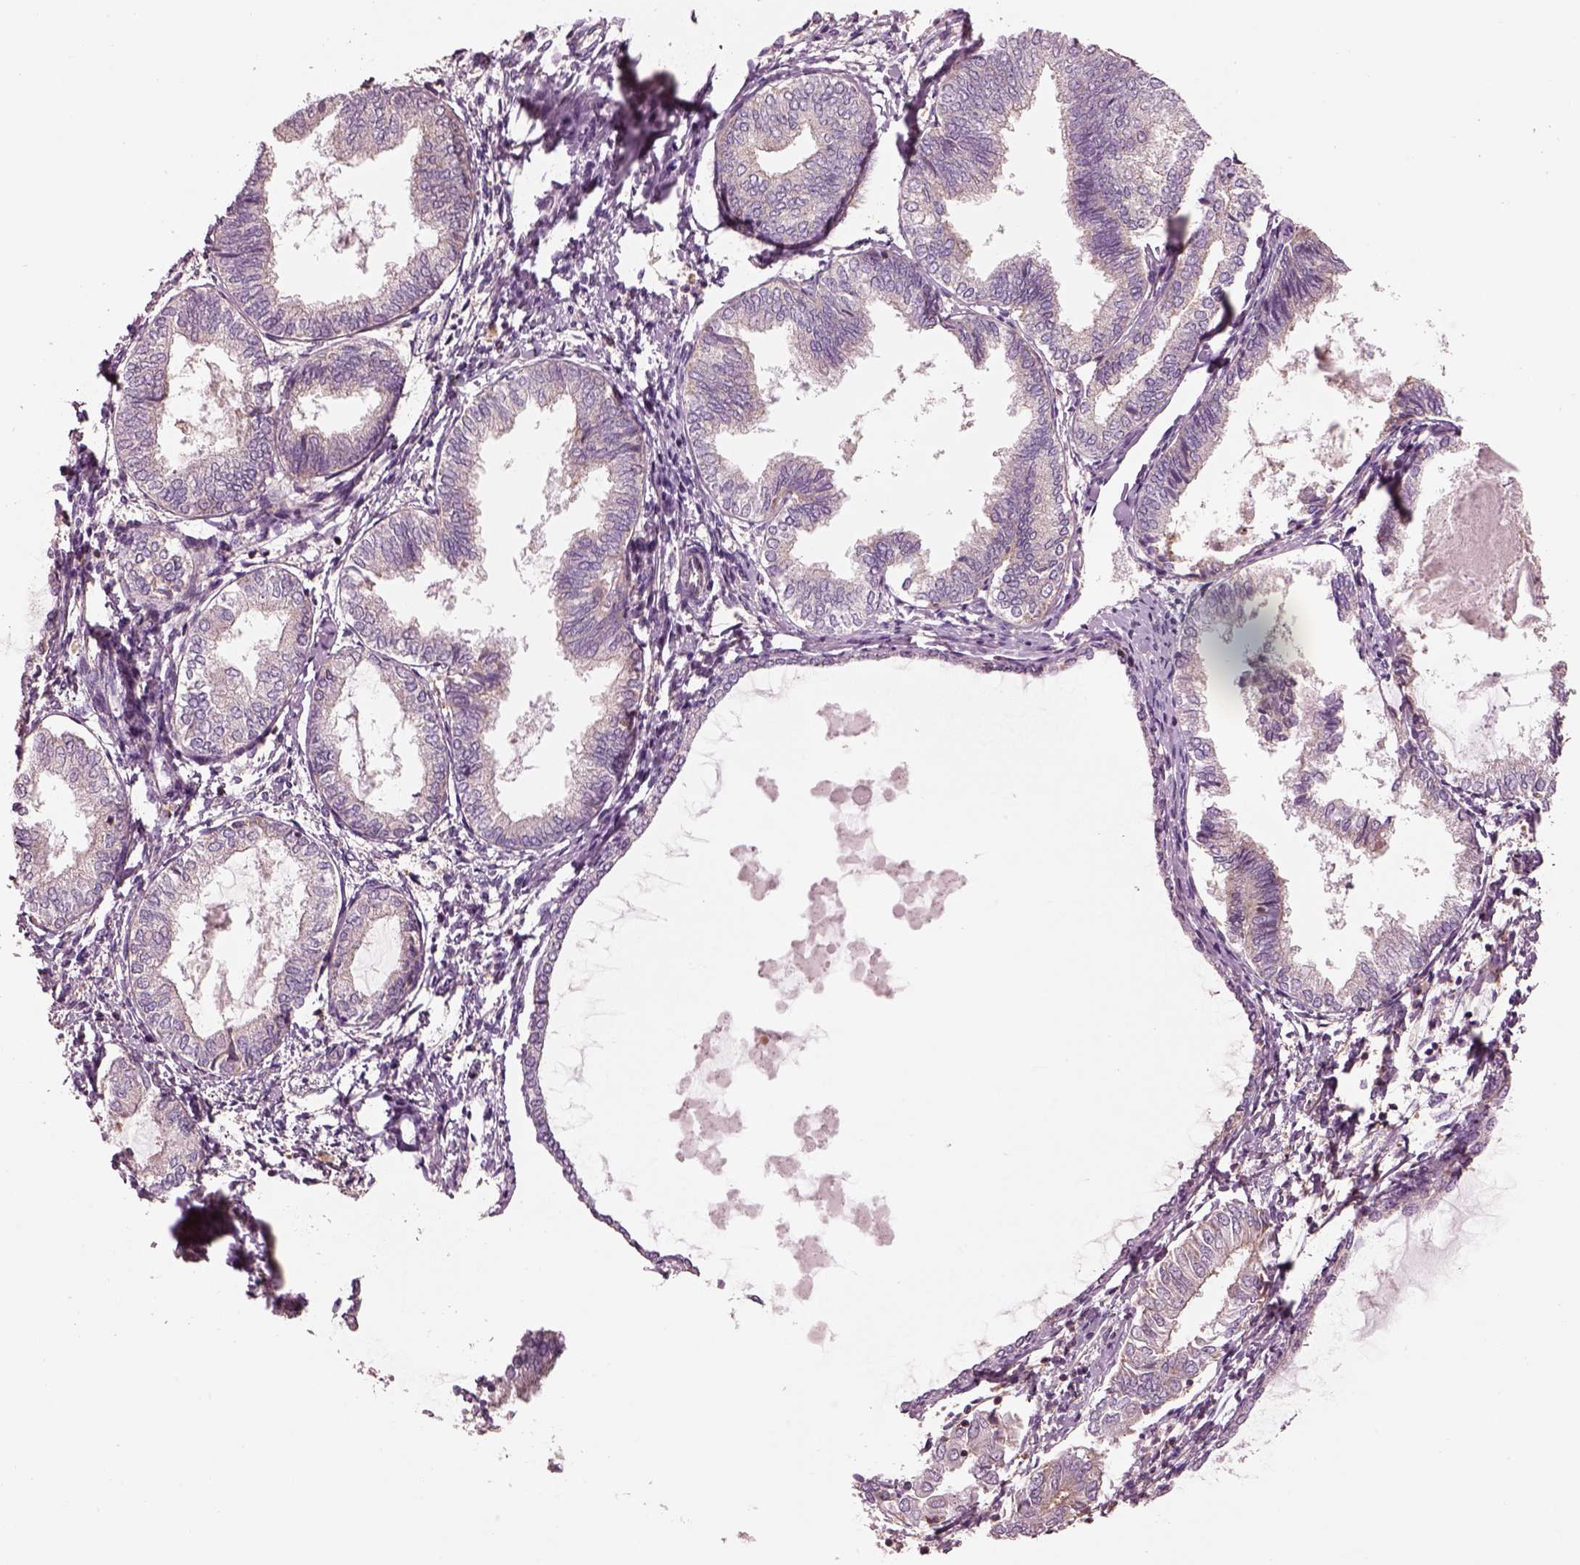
{"staining": {"intensity": "weak", "quantity": "<25%", "location": "cytoplasmic/membranous"}, "tissue": "endometrial cancer", "cell_type": "Tumor cells", "image_type": "cancer", "snomed": [{"axis": "morphology", "description": "Adenocarcinoma, NOS"}, {"axis": "topography", "description": "Endometrium"}], "caption": "Endometrial cancer (adenocarcinoma) stained for a protein using immunohistochemistry (IHC) displays no expression tumor cells.", "gene": "CAD", "patient": {"sex": "female", "age": 68}}